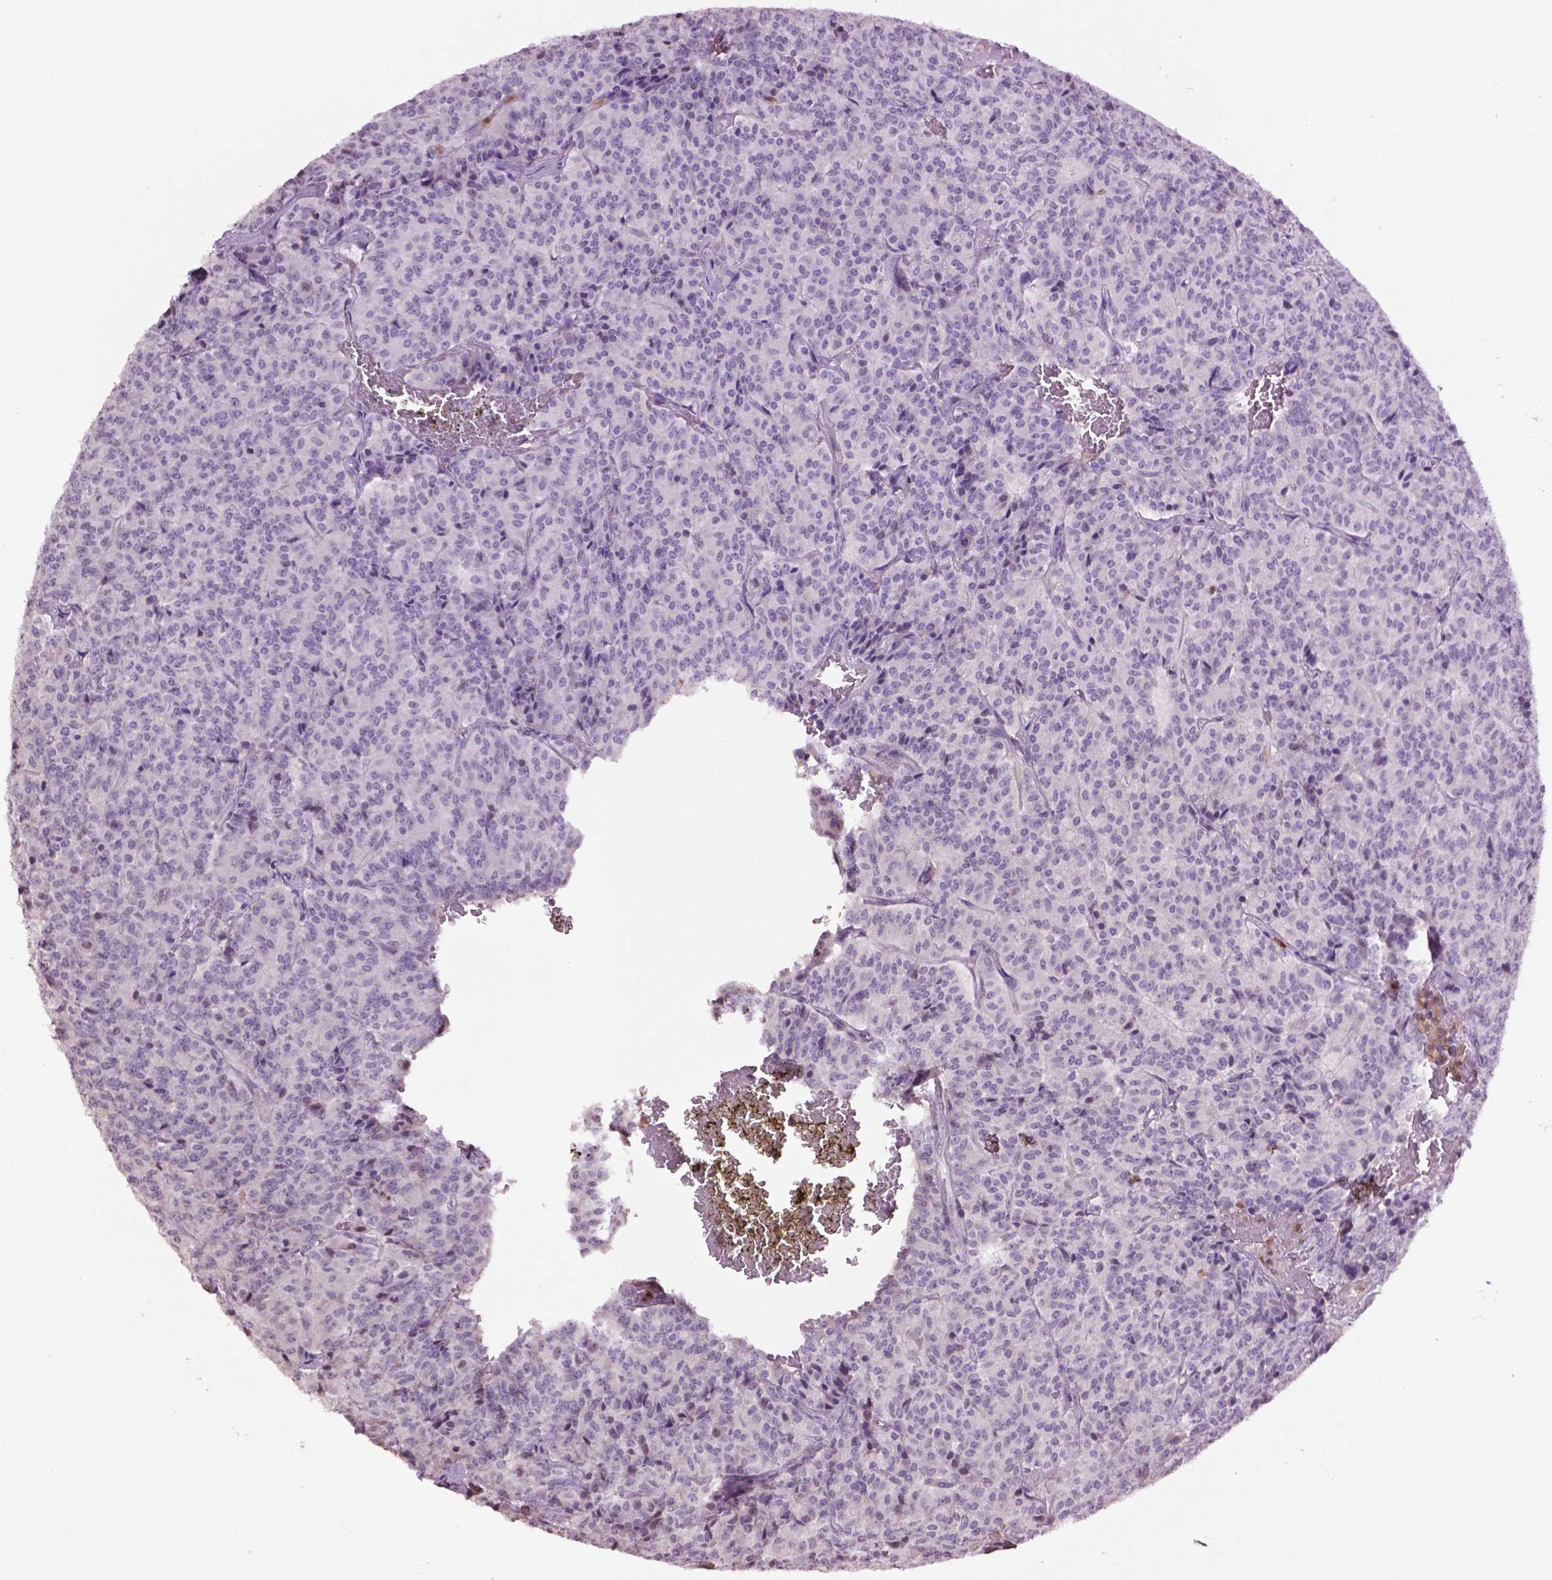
{"staining": {"intensity": "negative", "quantity": "none", "location": "none"}, "tissue": "carcinoid", "cell_type": "Tumor cells", "image_type": "cancer", "snomed": [{"axis": "morphology", "description": "Carcinoid, malignant, NOS"}, {"axis": "topography", "description": "Lung"}], "caption": "A high-resolution photomicrograph shows IHC staining of malignant carcinoid, which reveals no significant staining in tumor cells.", "gene": "NTNG2", "patient": {"sex": "male", "age": 70}}